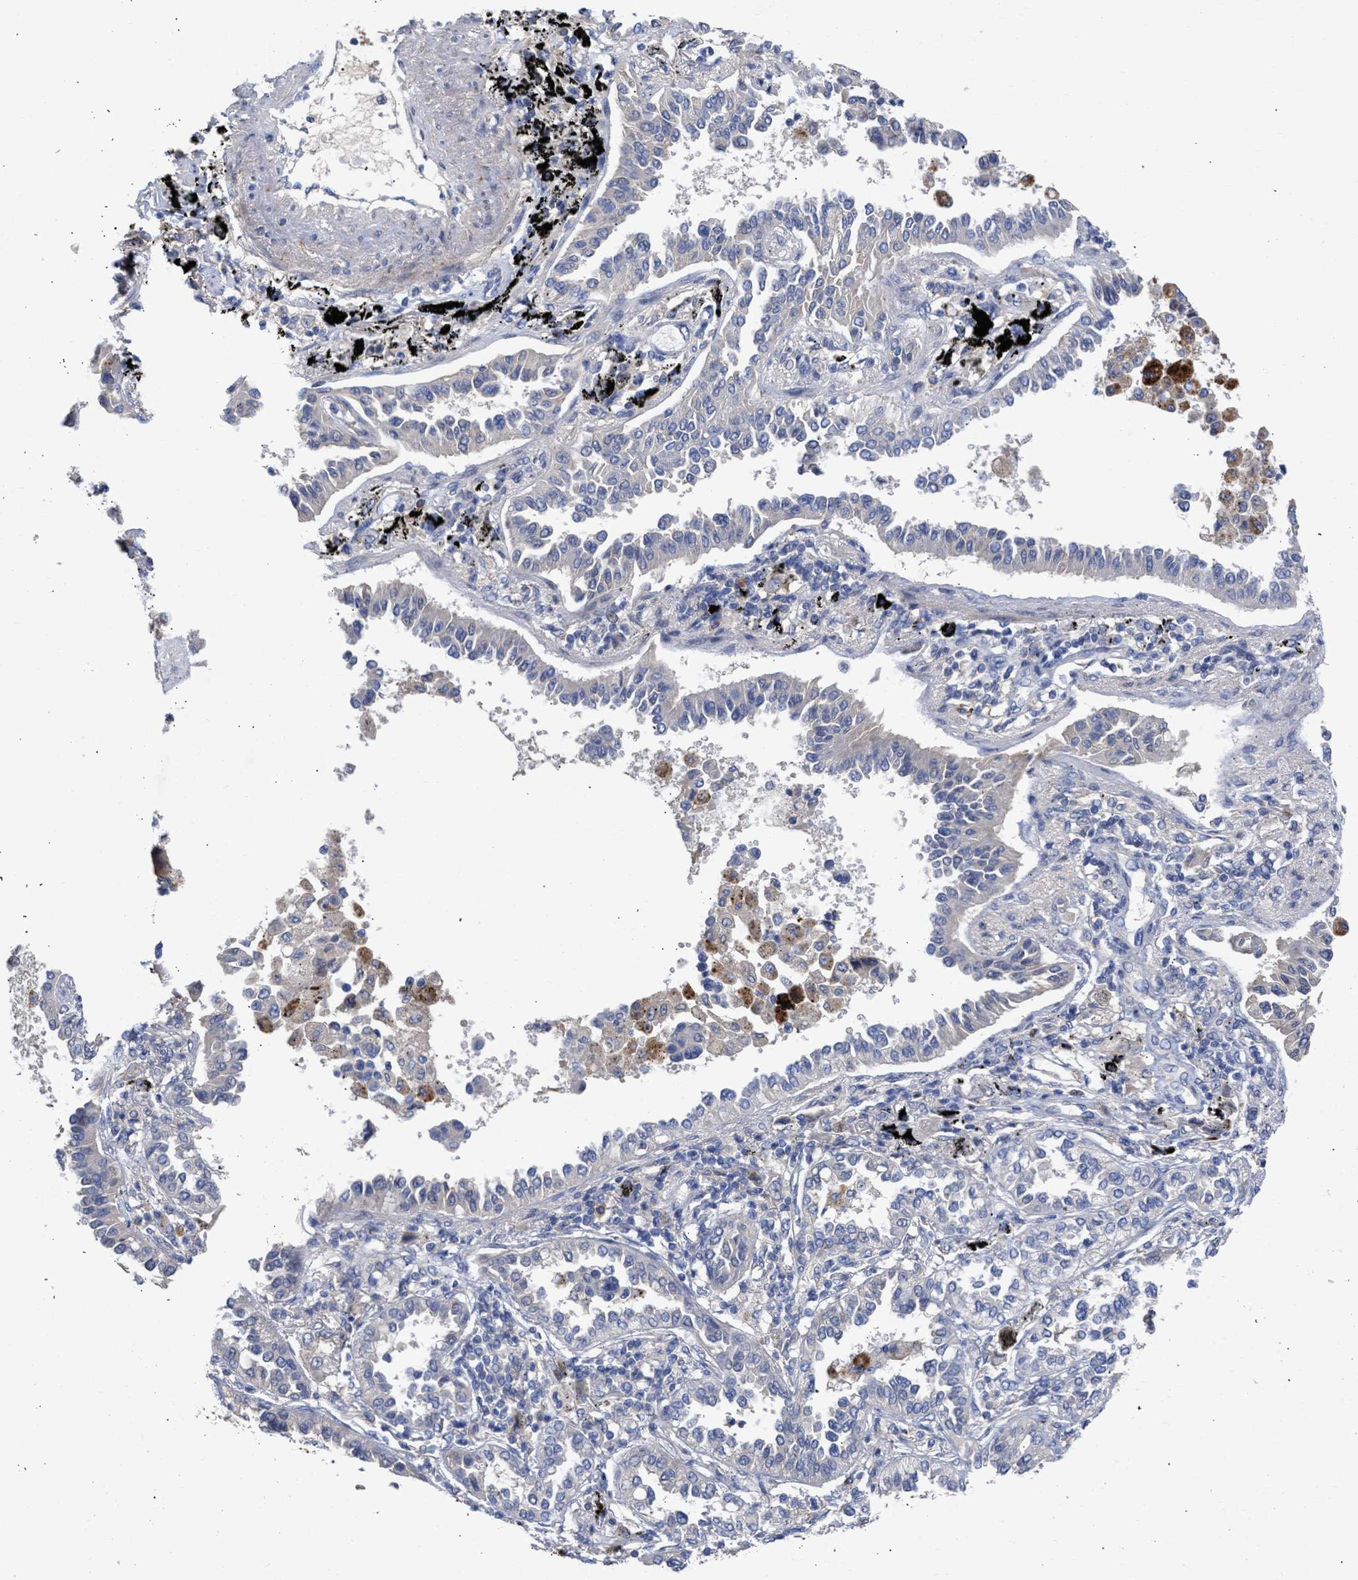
{"staining": {"intensity": "negative", "quantity": "none", "location": "none"}, "tissue": "lung cancer", "cell_type": "Tumor cells", "image_type": "cancer", "snomed": [{"axis": "morphology", "description": "Normal tissue, NOS"}, {"axis": "morphology", "description": "Adenocarcinoma, NOS"}, {"axis": "topography", "description": "Lung"}], "caption": "IHC image of neoplastic tissue: human adenocarcinoma (lung) stained with DAB displays no significant protein positivity in tumor cells.", "gene": "ARHGEF4", "patient": {"sex": "male", "age": 59}}